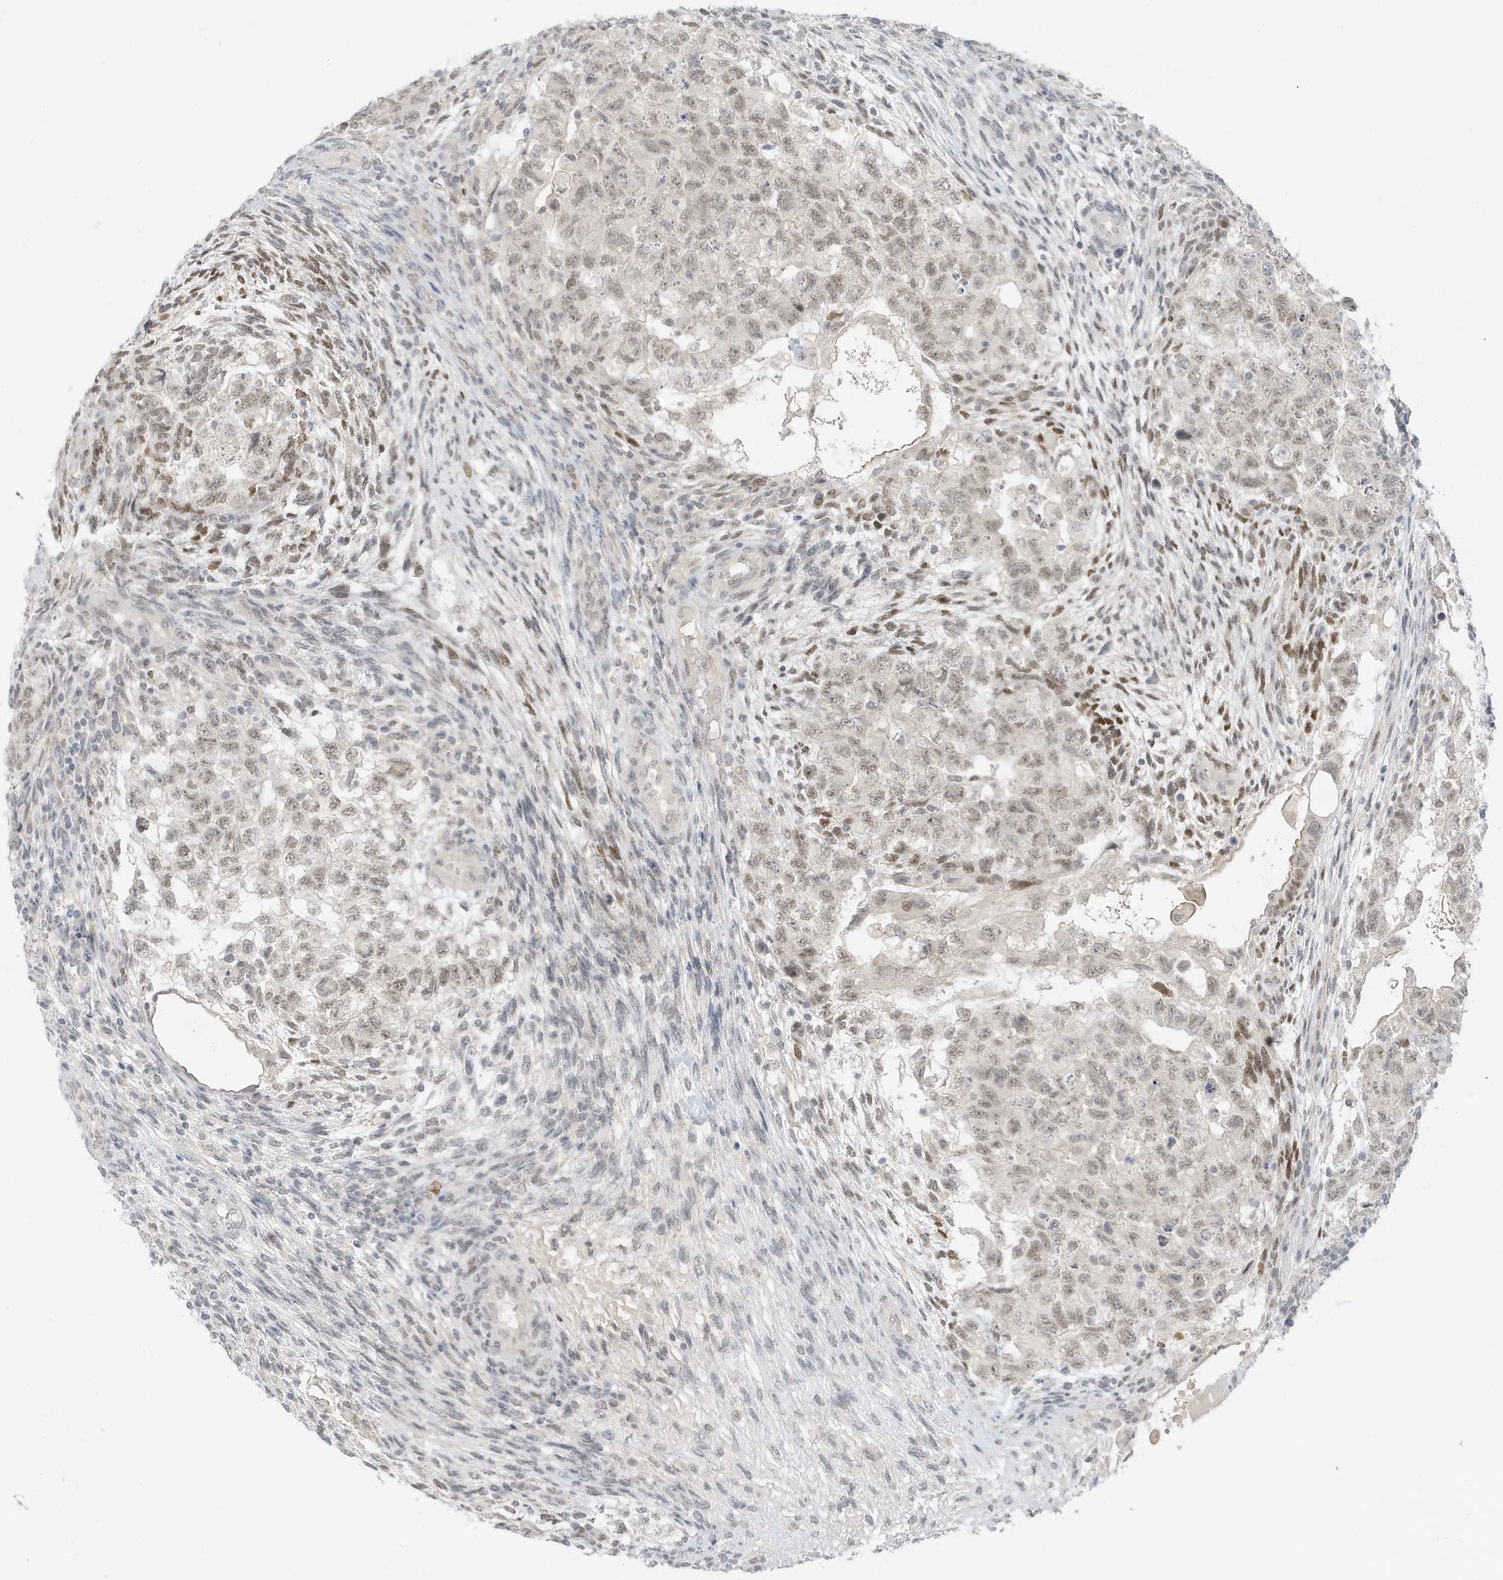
{"staining": {"intensity": "weak", "quantity": "<25%", "location": "nuclear"}, "tissue": "testis cancer", "cell_type": "Tumor cells", "image_type": "cancer", "snomed": [{"axis": "morphology", "description": "Carcinoma, Embryonal, NOS"}, {"axis": "topography", "description": "Testis"}], "caption": "High magnification brightfield microscopy of testis cancer (embryonal carcinoma) stained with DAB (brown) and counterstained with hematoxylin (blue): tumor cells show no significant positivity. (Stains: DAB immunohistochemistry (IHC) with hematoxylin counter stain, Microscopy: brightfield microscopy at high magnification).", "gene": "MSL3", "patient": {"sex": "male", "age": 36}}